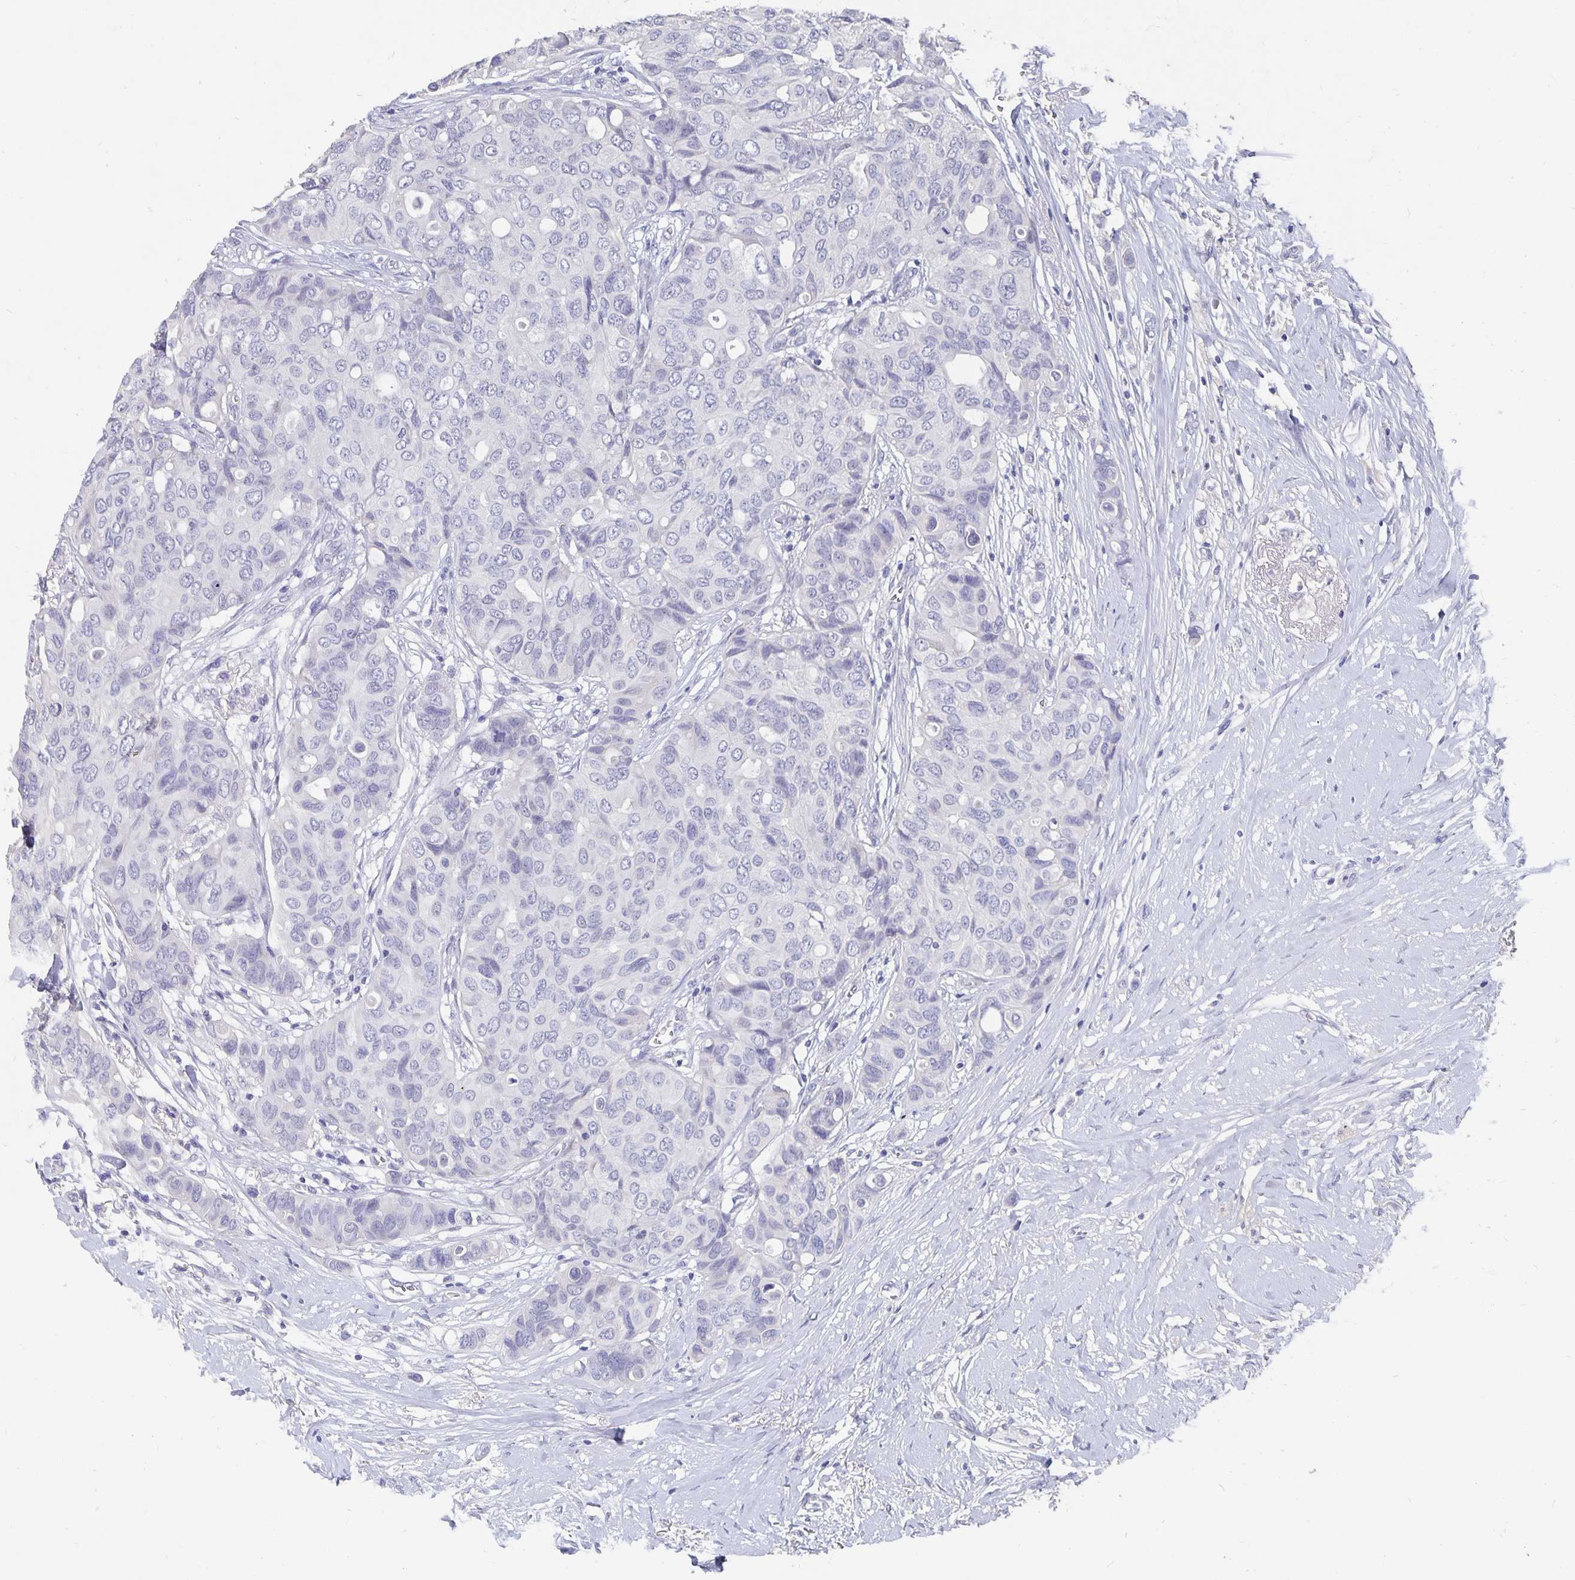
{"staining": {"intensity": "negative", "quantity": "none", "location": "none"}, "tissue": "breast cancer", "cell_type": "Tumor cells", "image_type": "cancer", "snomed": [{"axis": "morphology", "description": "Duct carcinoma"}, {"axis": "topography", "description": "Breast"}], "caption": "Immunohistochemical staining of breast intraductal carcinoma shows no significant positivity in tumor cells.", "gene": "SMOC1", "patient": {"sex": "female", "age": 54}}